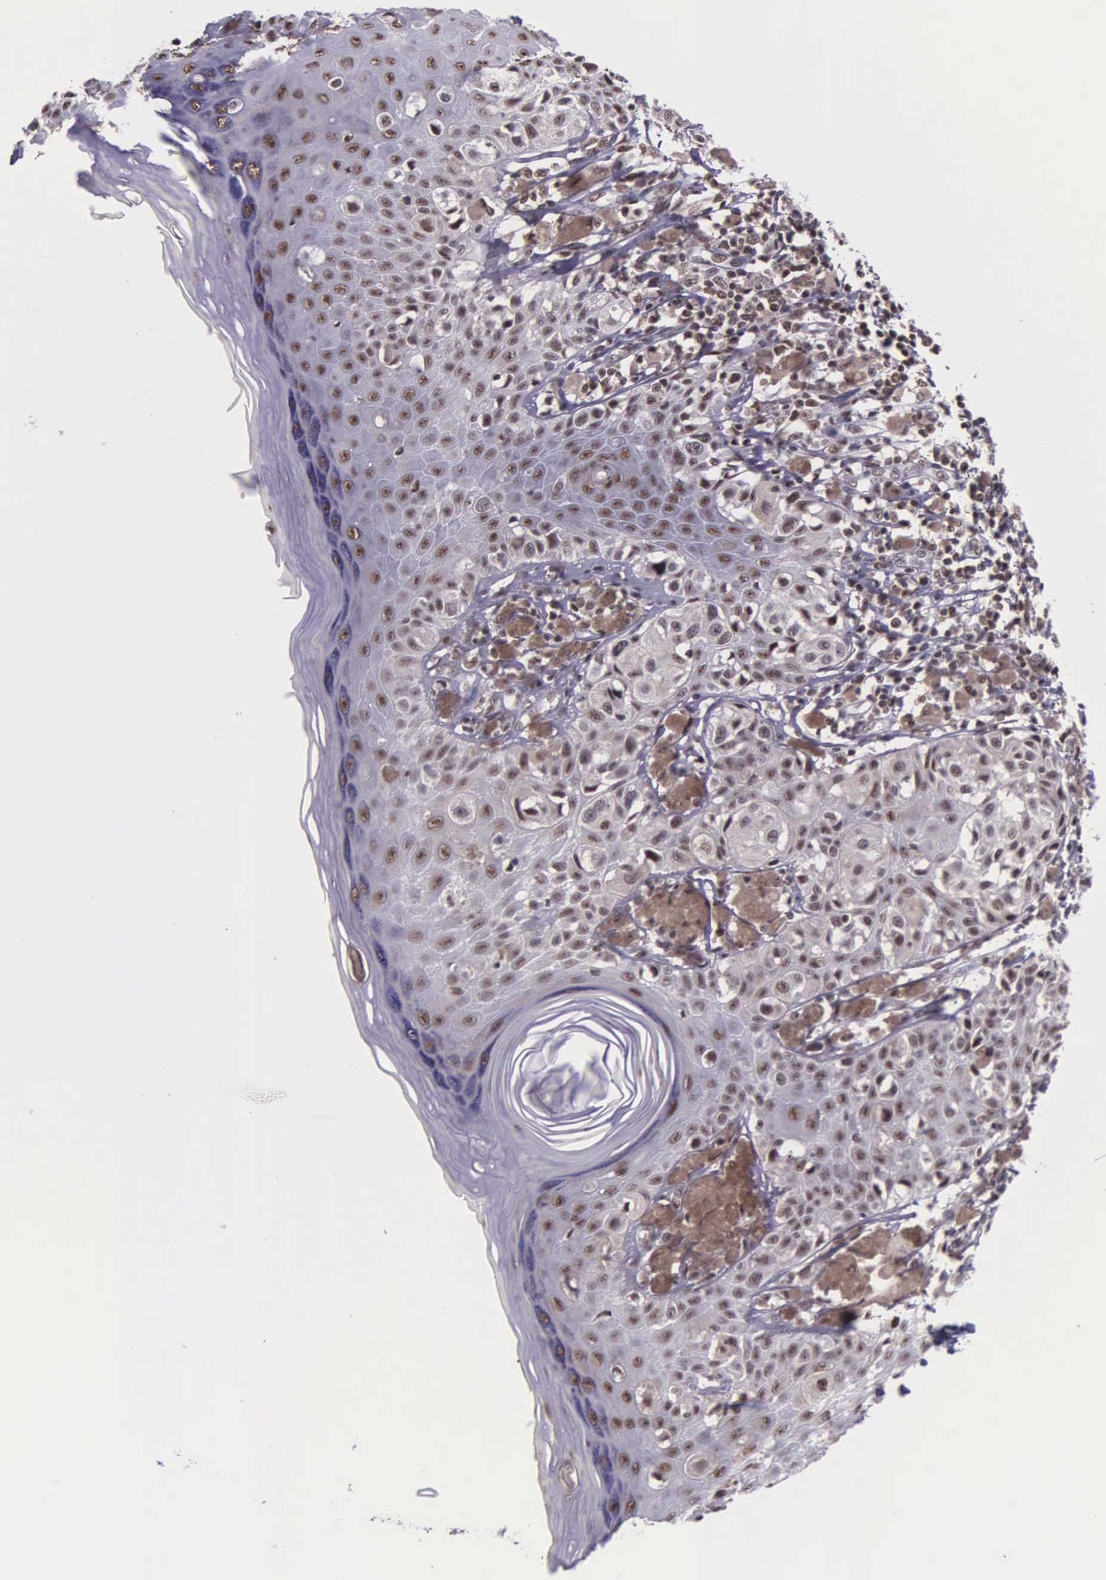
{"staining": {"intensity": "weak", "quantity": "25%-75%", "location": "nuclear"}, "tissue": "melanoma", "cell_type": "Tumor cells", "image_type": "cancer", "snomed": [{"axis": "morphology", "description": "Malignant melanoma, NOS"}, {"axis": "topography", "description": "Skin"}], "caption": "A micrograph showing weak nuclear staining in about 25%-75% of tumor cells in melanoma, as visualized by brown immunohistochemical staining.", "gene": "FAM47A", "patient": {"sex": "female", "age": 55}}